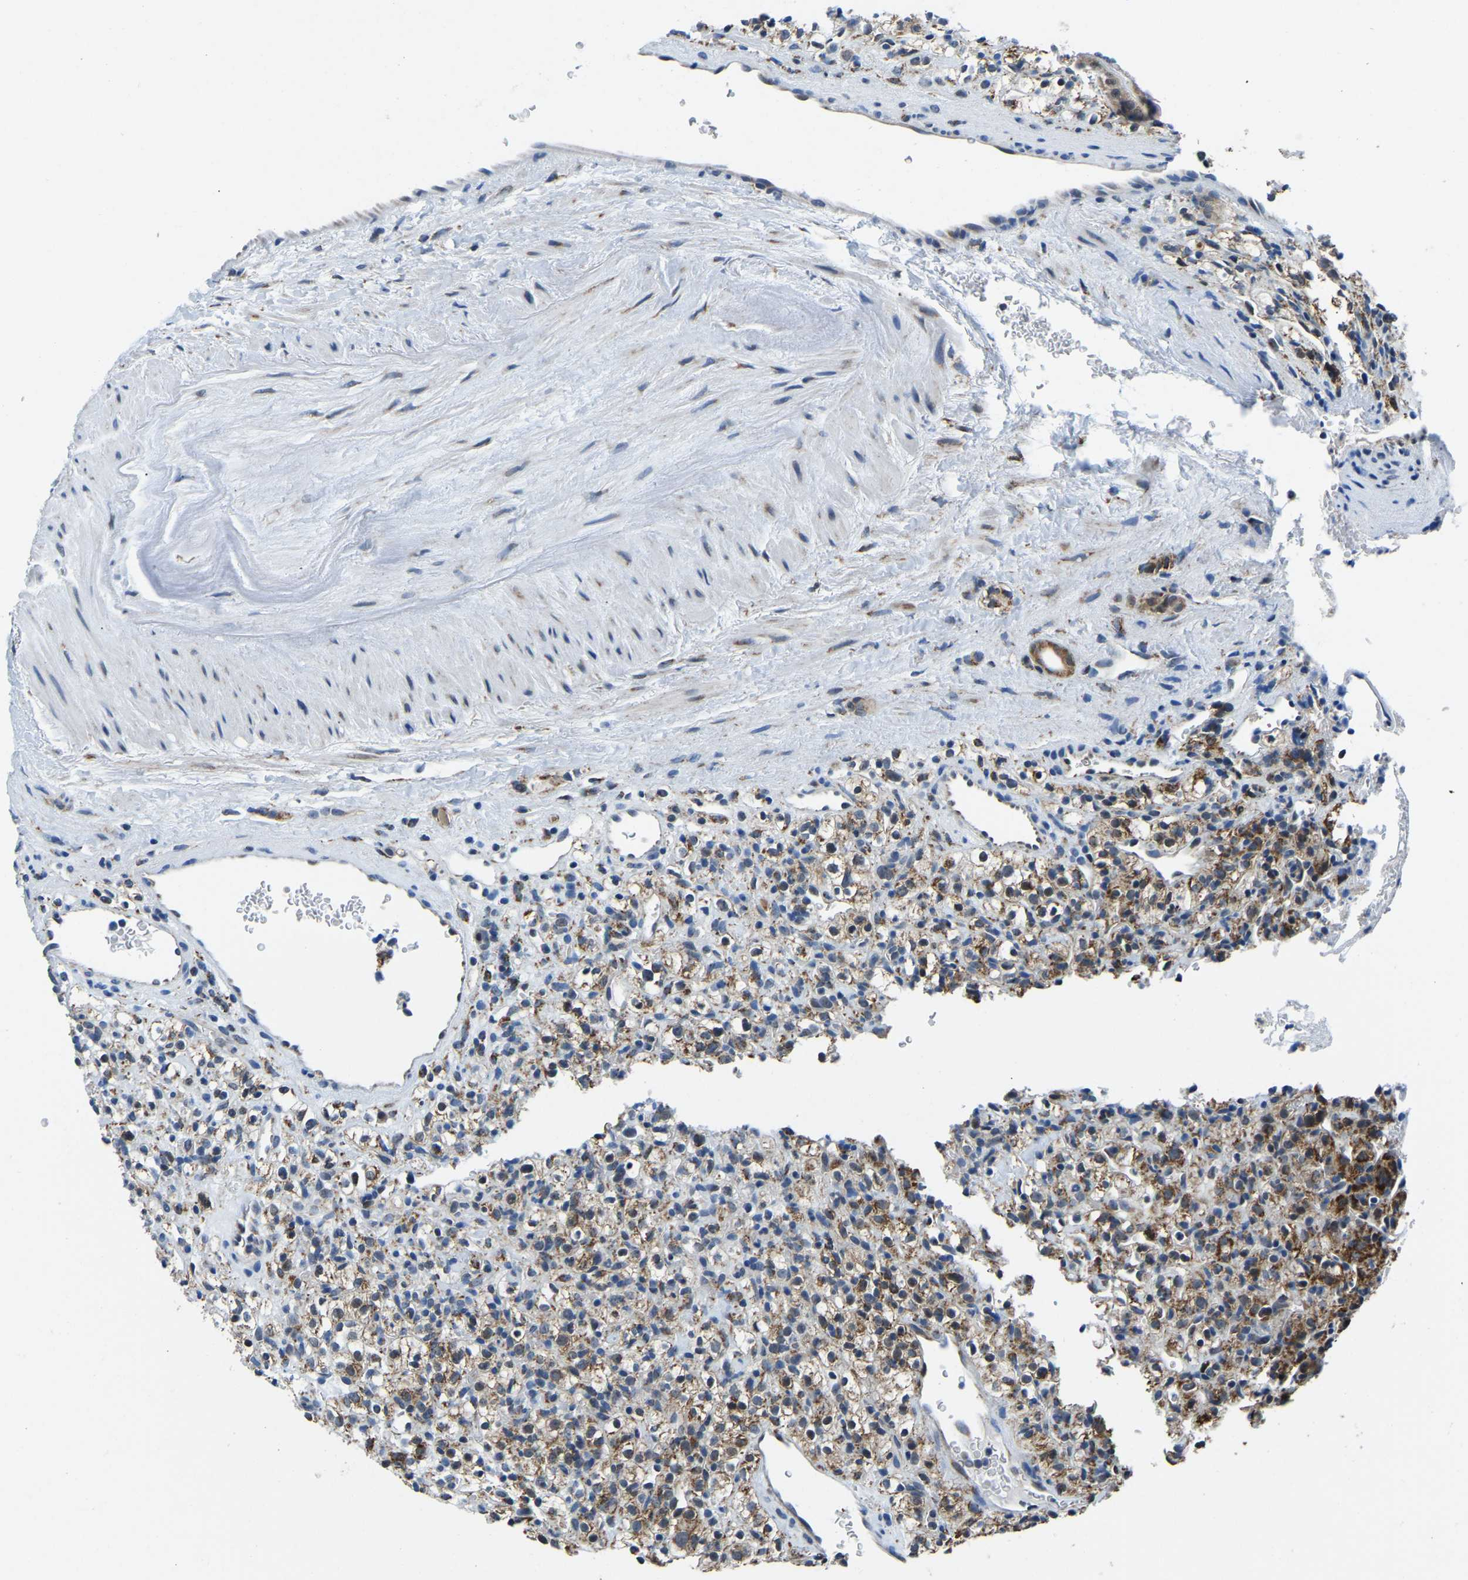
{"staining": {"intensity": "moderate", "quantity": ">75%", "location": "cytoplasmic/membranous"}, "tissue": "renal cancer", "cell_type": "Tumor cells", "image_type": "cancer", "snomed": [{"axis": "morphology", "description": "Normal tissue, NOS"}, {"axis": "morphology", "description": "Adenocarcinoma, NOS"}, {"axis": "topography", "description": "Kidney"}], "caption": "Renal cancer was stained to show a protein in brown. There is medium levels of moderate cytoplasmic/membranous staining in approximately >75% of tumor cells.", "gene": "BNIP3L", "patient": {"sex": "female", "age": 72}}